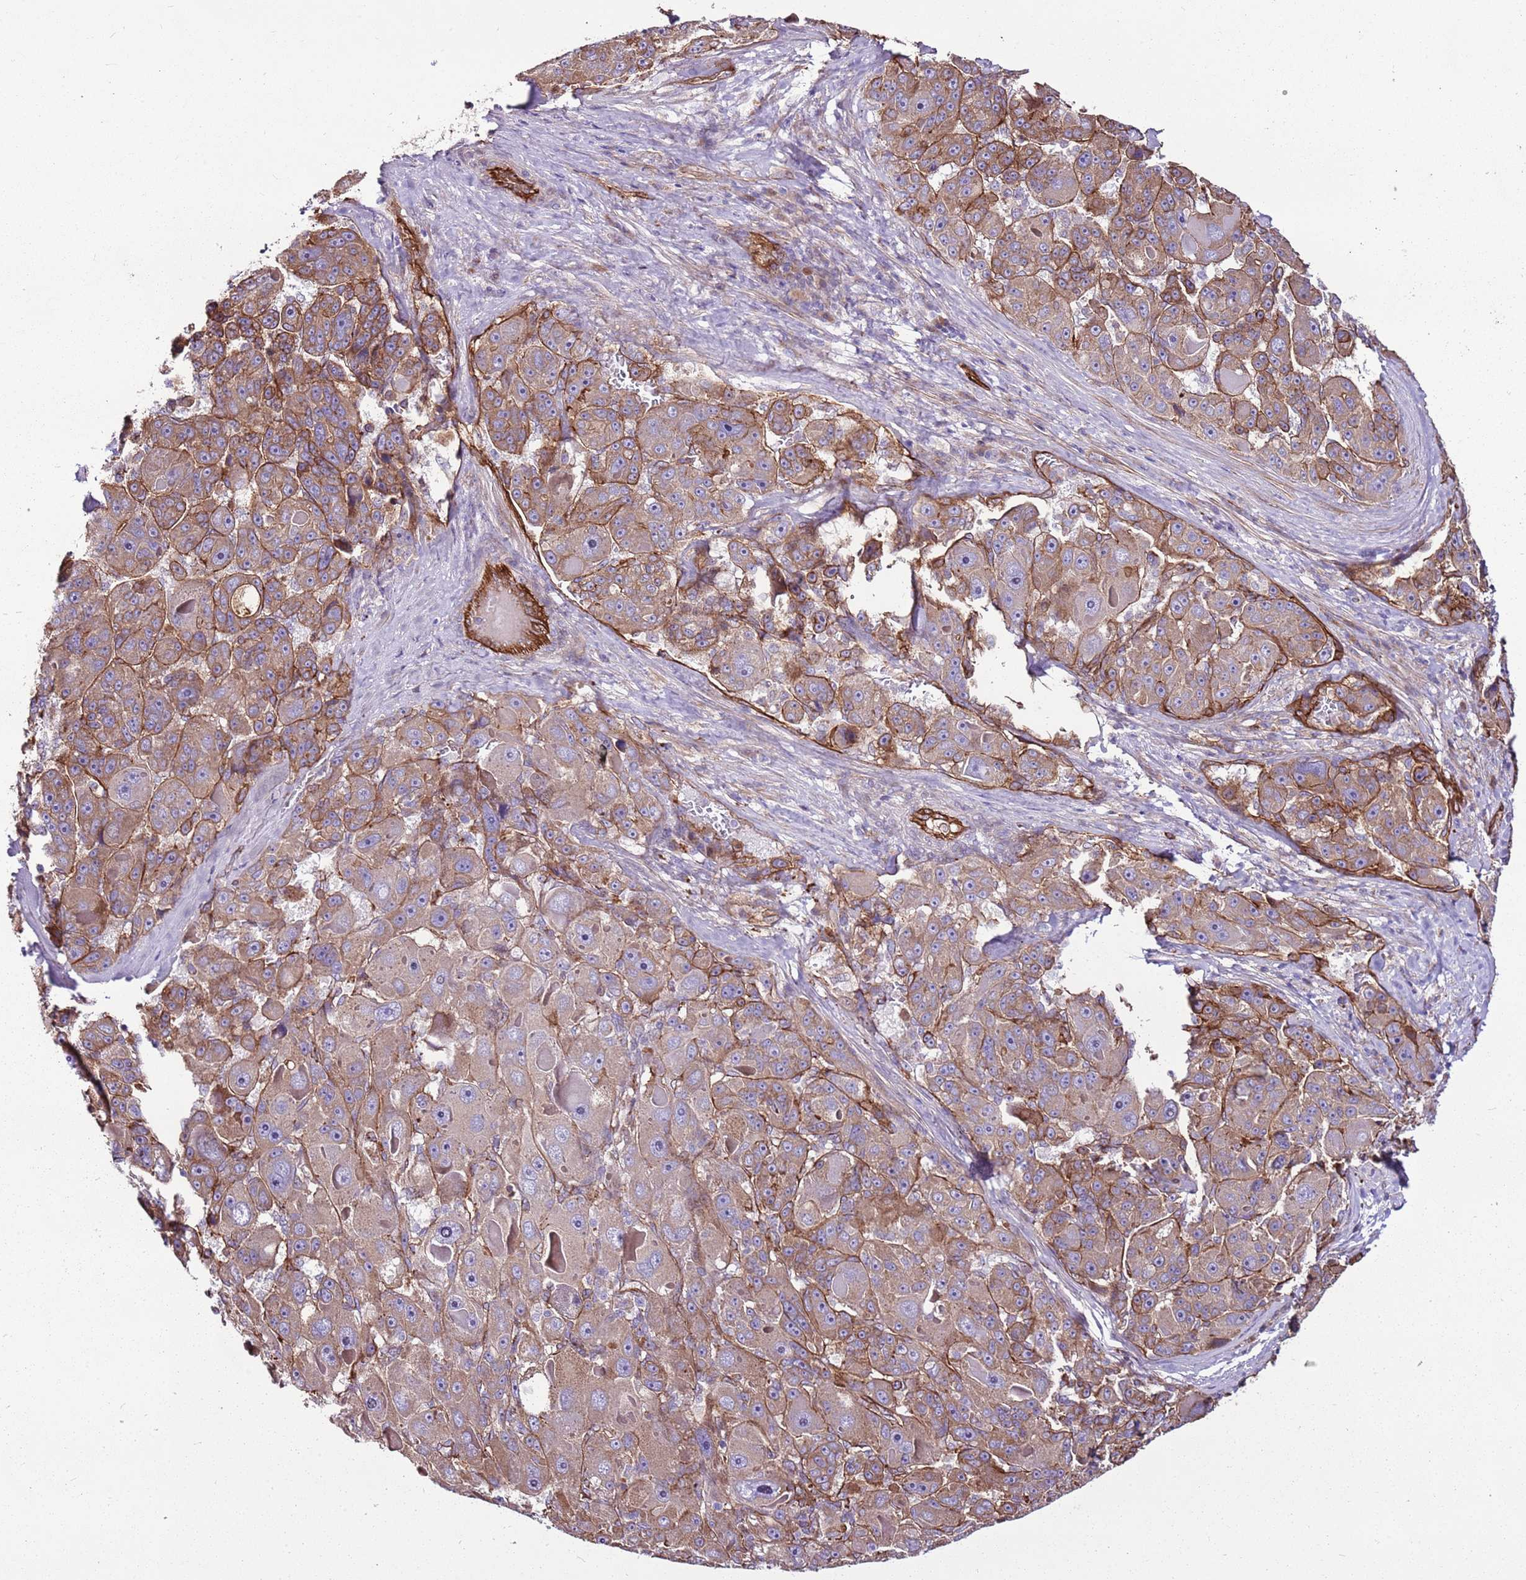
{"staining": {"intensity": "moderate", "quantity": "25%-75%", "location": "cytoplasmic/membranous"}, "tissue": "liver cancer", "cell_type": "Tumor cells", "image_type": "cancer", "snomed": [{"axis": "morphology", "description": "Carcinoma, Hepatocellular, NOS"}, {"axis": "topography", "description": "Liver"}], "caption": "A medium amount of moderate cytoplasmic/membranous staining is appreciated in approximately 25%-75% of tumor cells in liver hepatocellular carcinoma tissue.", "gene": "ZNF827", "patient": {"sex": "male", "age": 76}}